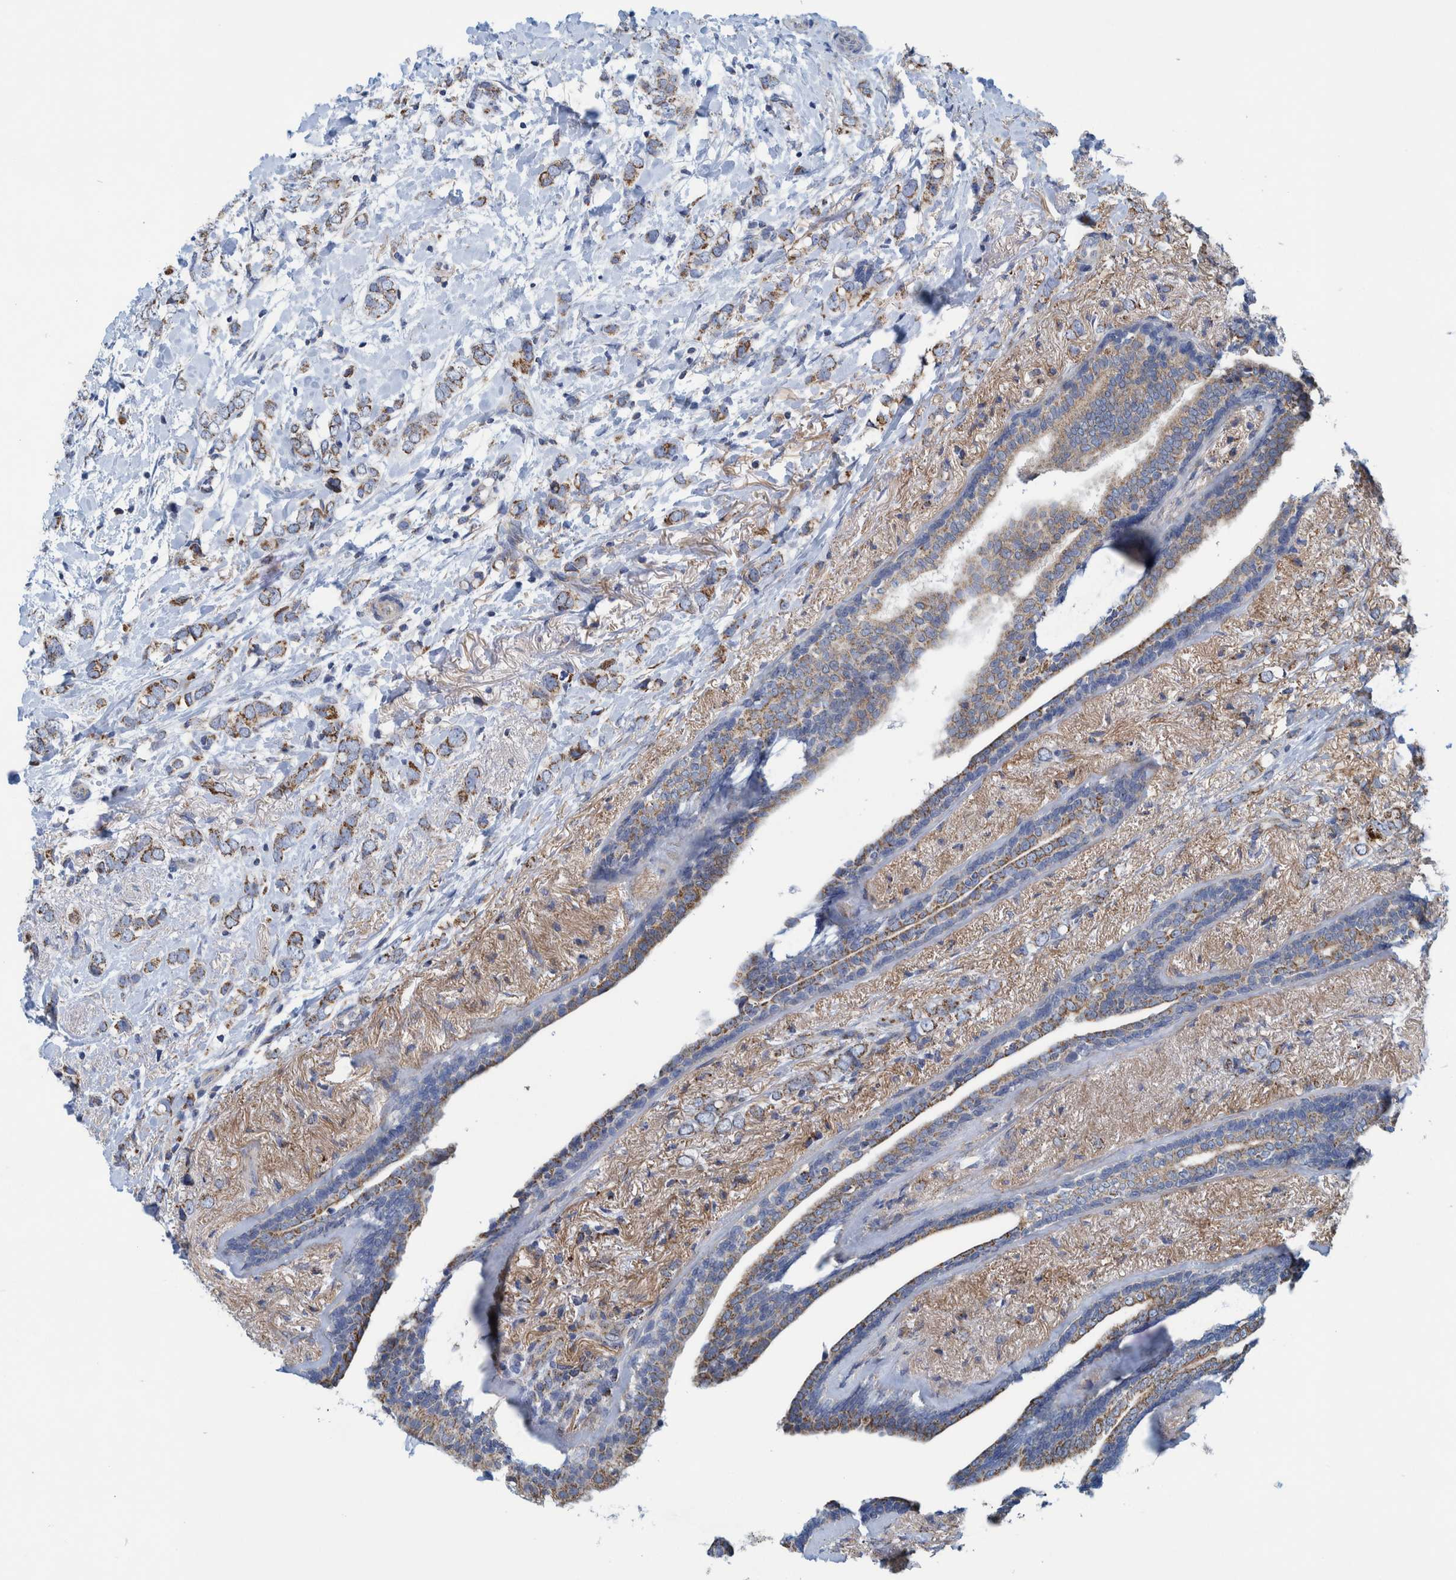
{"staining": {"intensity": "weak", "quantity": ">75%", "location": "cytoplasmic/membranous"}, "tissue": "breast cancer", "cell_type": "Tumor cells", "image_type": "cancer", "snomed": [{"axis": "morphology", "description": "Normal tissue, NOS"}, {"axis": "morphology", "description": "Lobular carcinoma"}, {"axis": "topography", "description": "Breast"}], "caption": "Immunohistochemistry micrograph of neoplastic tissue: breast cancer (lobular carcinoma) stained using immunohistochemistry displays low levels of weak protein expression localized specifically in the cytoplasmic/membranous of tumor cells, appearing as a cytoplasmic/membranous brown color.", "gene": "MRPS7", "patient": {"sex": "female", "age": 47}}